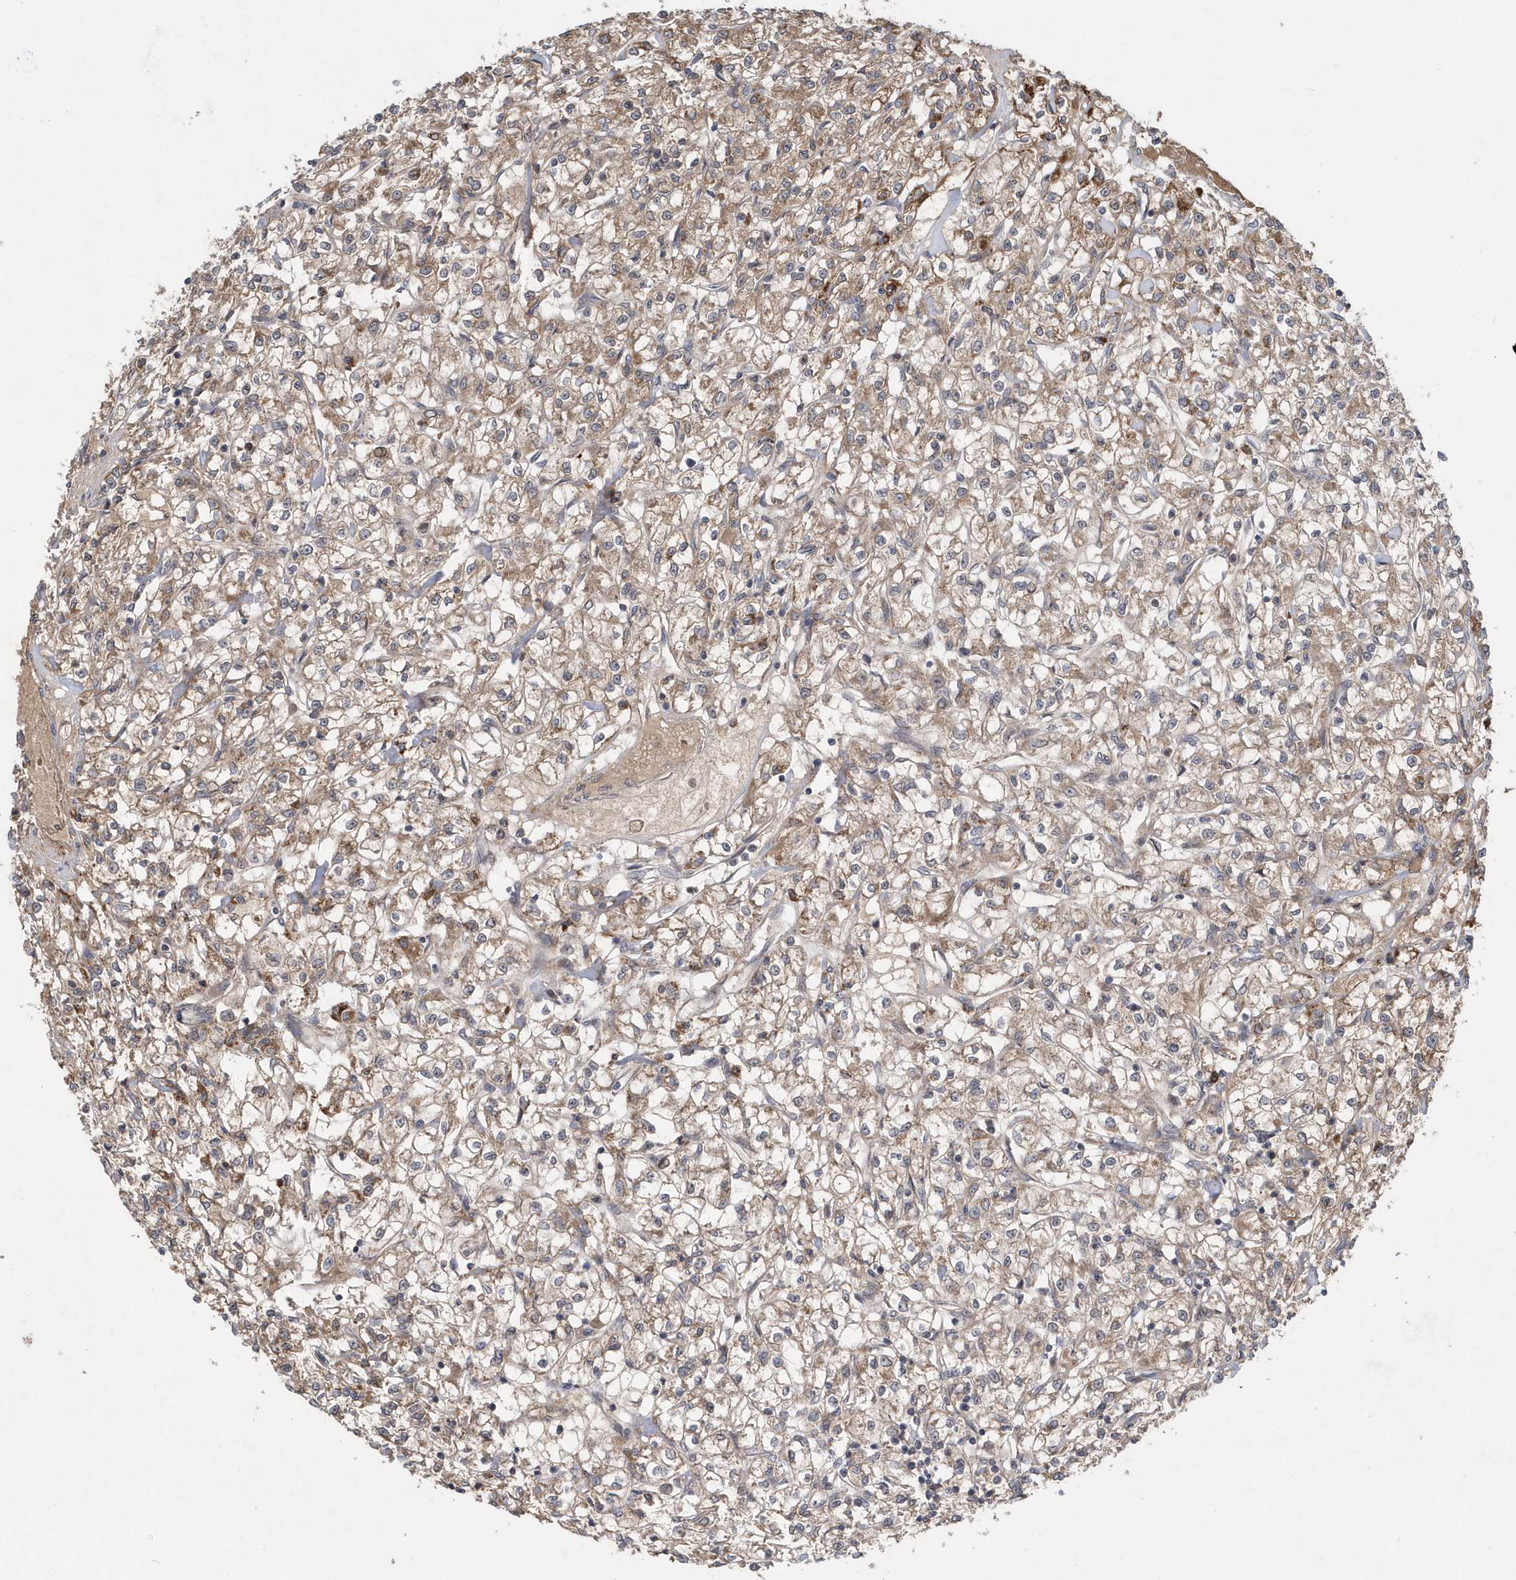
{"staining": {"intensity": "weak", "quantity": ">75%", "location": "cytoplasmic/membranous"}, "tissue": "renal cancer", "cell_type": "Tumor cells", "image_type": "cancer", "snomed": [{"axis": "morphology", "description": "Adenocarcinoma, NOS"}, {"axis": "topography", "description": "Kidney"}], "caption": "Immunohistochemistry (IHC) (DAB) staining of renal cancer (adenocarcinoma) exhibits weak cytoplasmic/membranous protein positivity in approximately >75% of tumor cells. (DAB IHC with brightfield microscopy, high magnification).", "gene": "HMGCS1", "patient": {"sex": "female", "age": 59}}